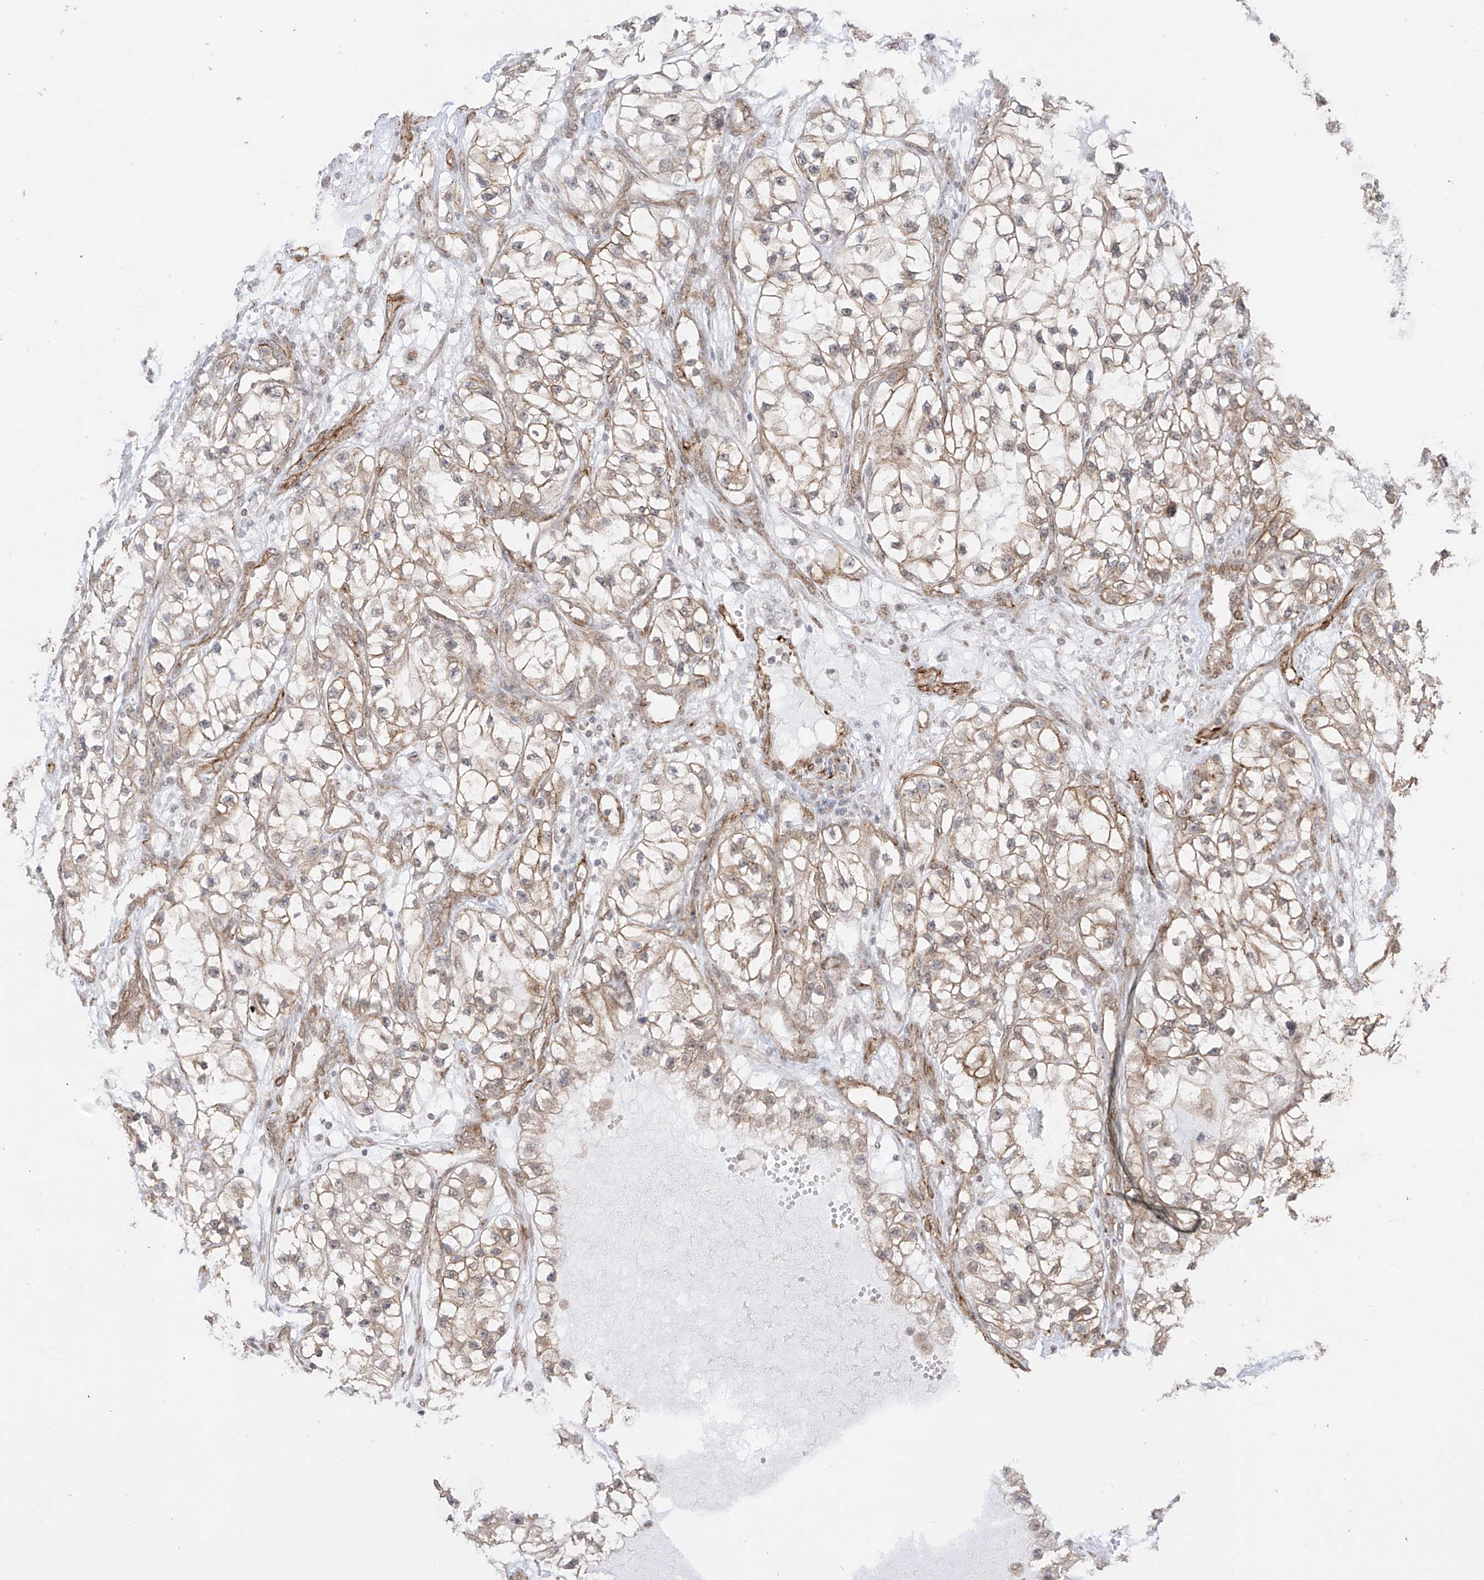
{"staining": {"intensity": "weak", "quantity": ">75%", "location": "cytoplasmic/membranous"}, "tissue": "renal cancer", "cell_type": "Tumor cells", "image_type": "cancer", "snomed": [{"axis": "morphology", "description": "Adenocarcinoma, NOS"}, {"axis": "topography", "description": "Kidney"}], "caption": "The histopathology image demonstrates staining of adenocarcinoma (renal), revealing weak cytoplasmic/membranous protein expression (brown color) within tumor cells. Using DAB (brown) and hematoxylin (blue) stains, captured at high magnification using brightfield microscopy.", "gene": "TTLL5", "patient": {"sex": "female", "age": 57}}